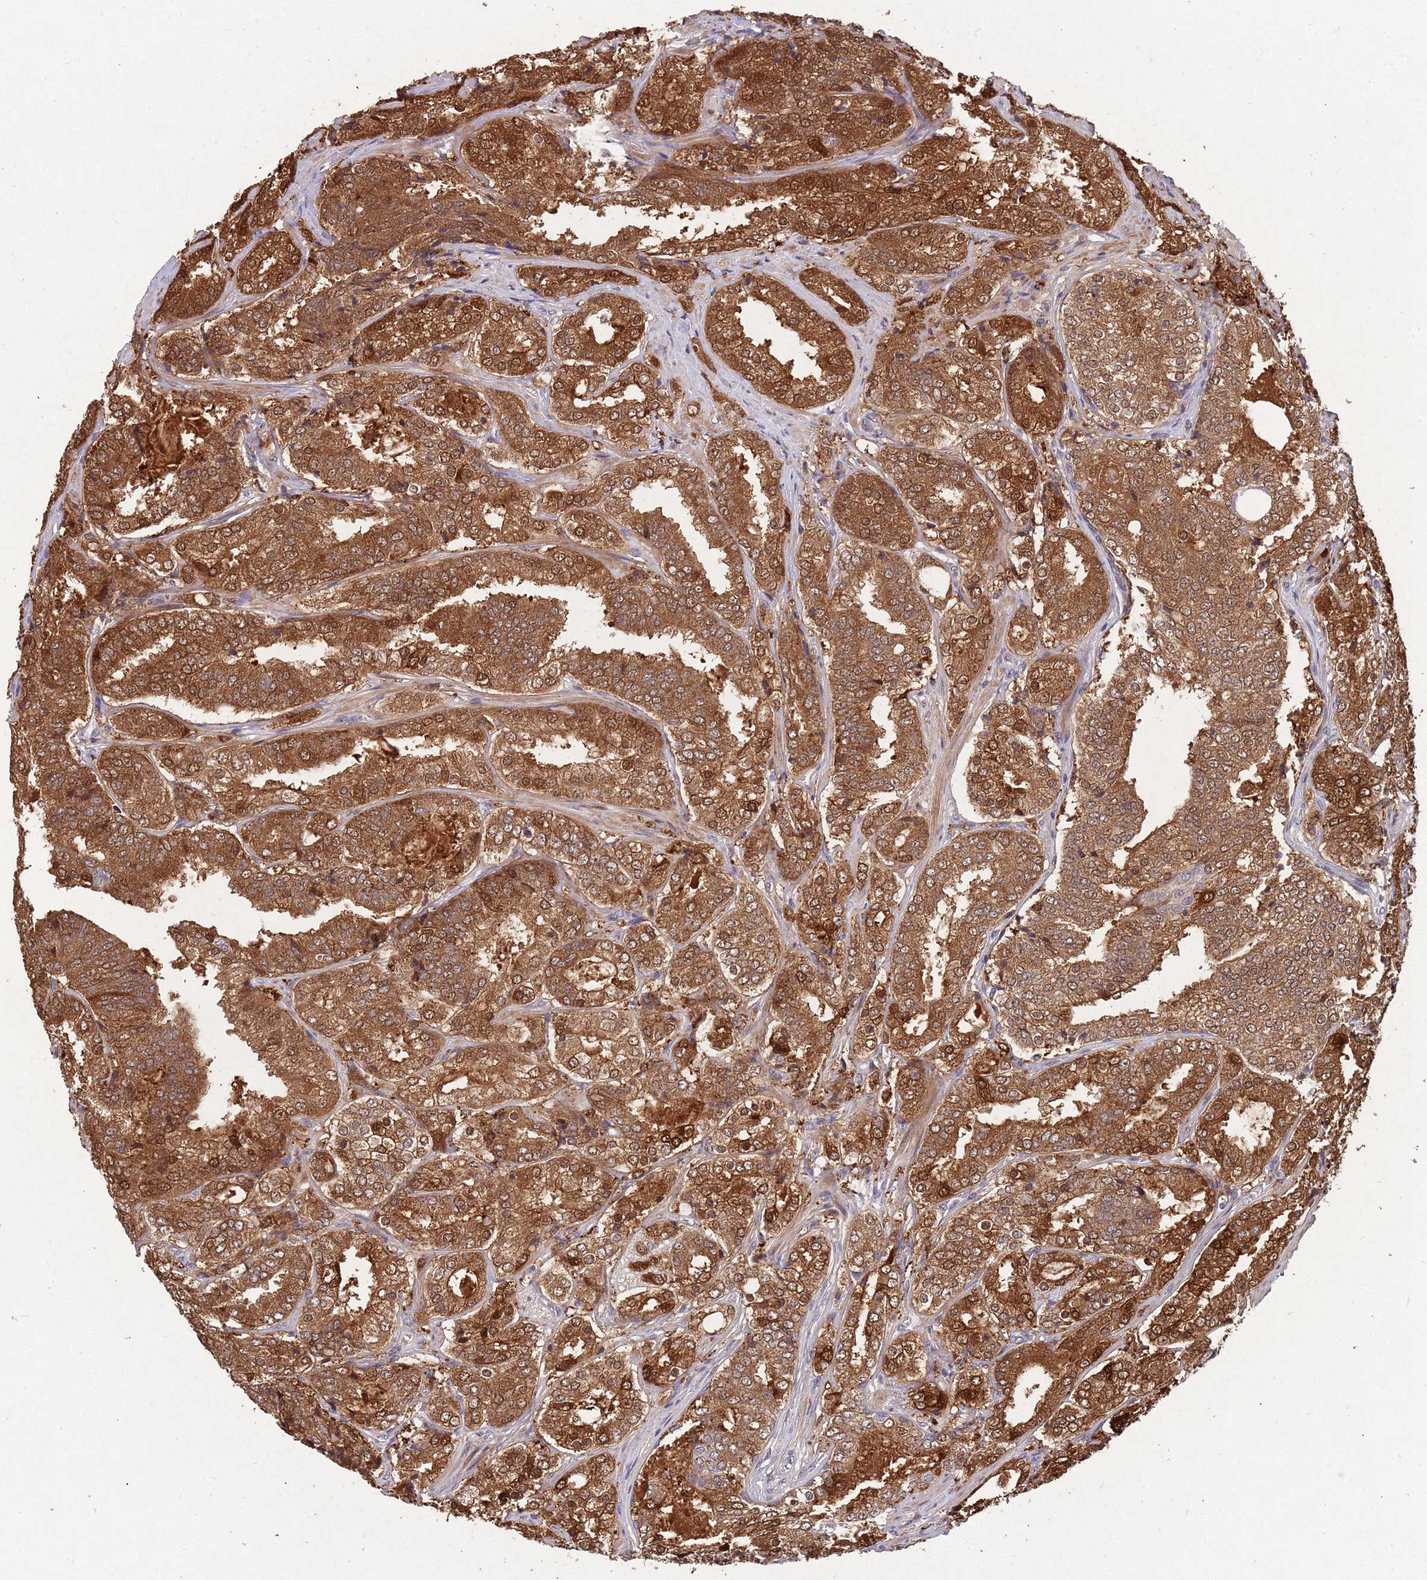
{"staining": {"intensity": "strong", "quantity": ">75%", "location": "cytoplasmic/membranous,nuclear"}, "tissue": "prostate cancer", "cell_type": "Tumor cells", "image_type": "cancer", "snomed": [{"axis": "morphology", "description": "Adenocarcinoma, High grade"}, {"axis": "topography", "description": "Prostate"}], "caption": "Protein expression analysis of human adenocarcinoma (high-grade) (prostate) reveals strong cytoplasmic/membranous and nuclear expression in approximately >75% of tumor cells.", "gene": "ZNF639", "patient": {"sex": "male", "age": 63}}